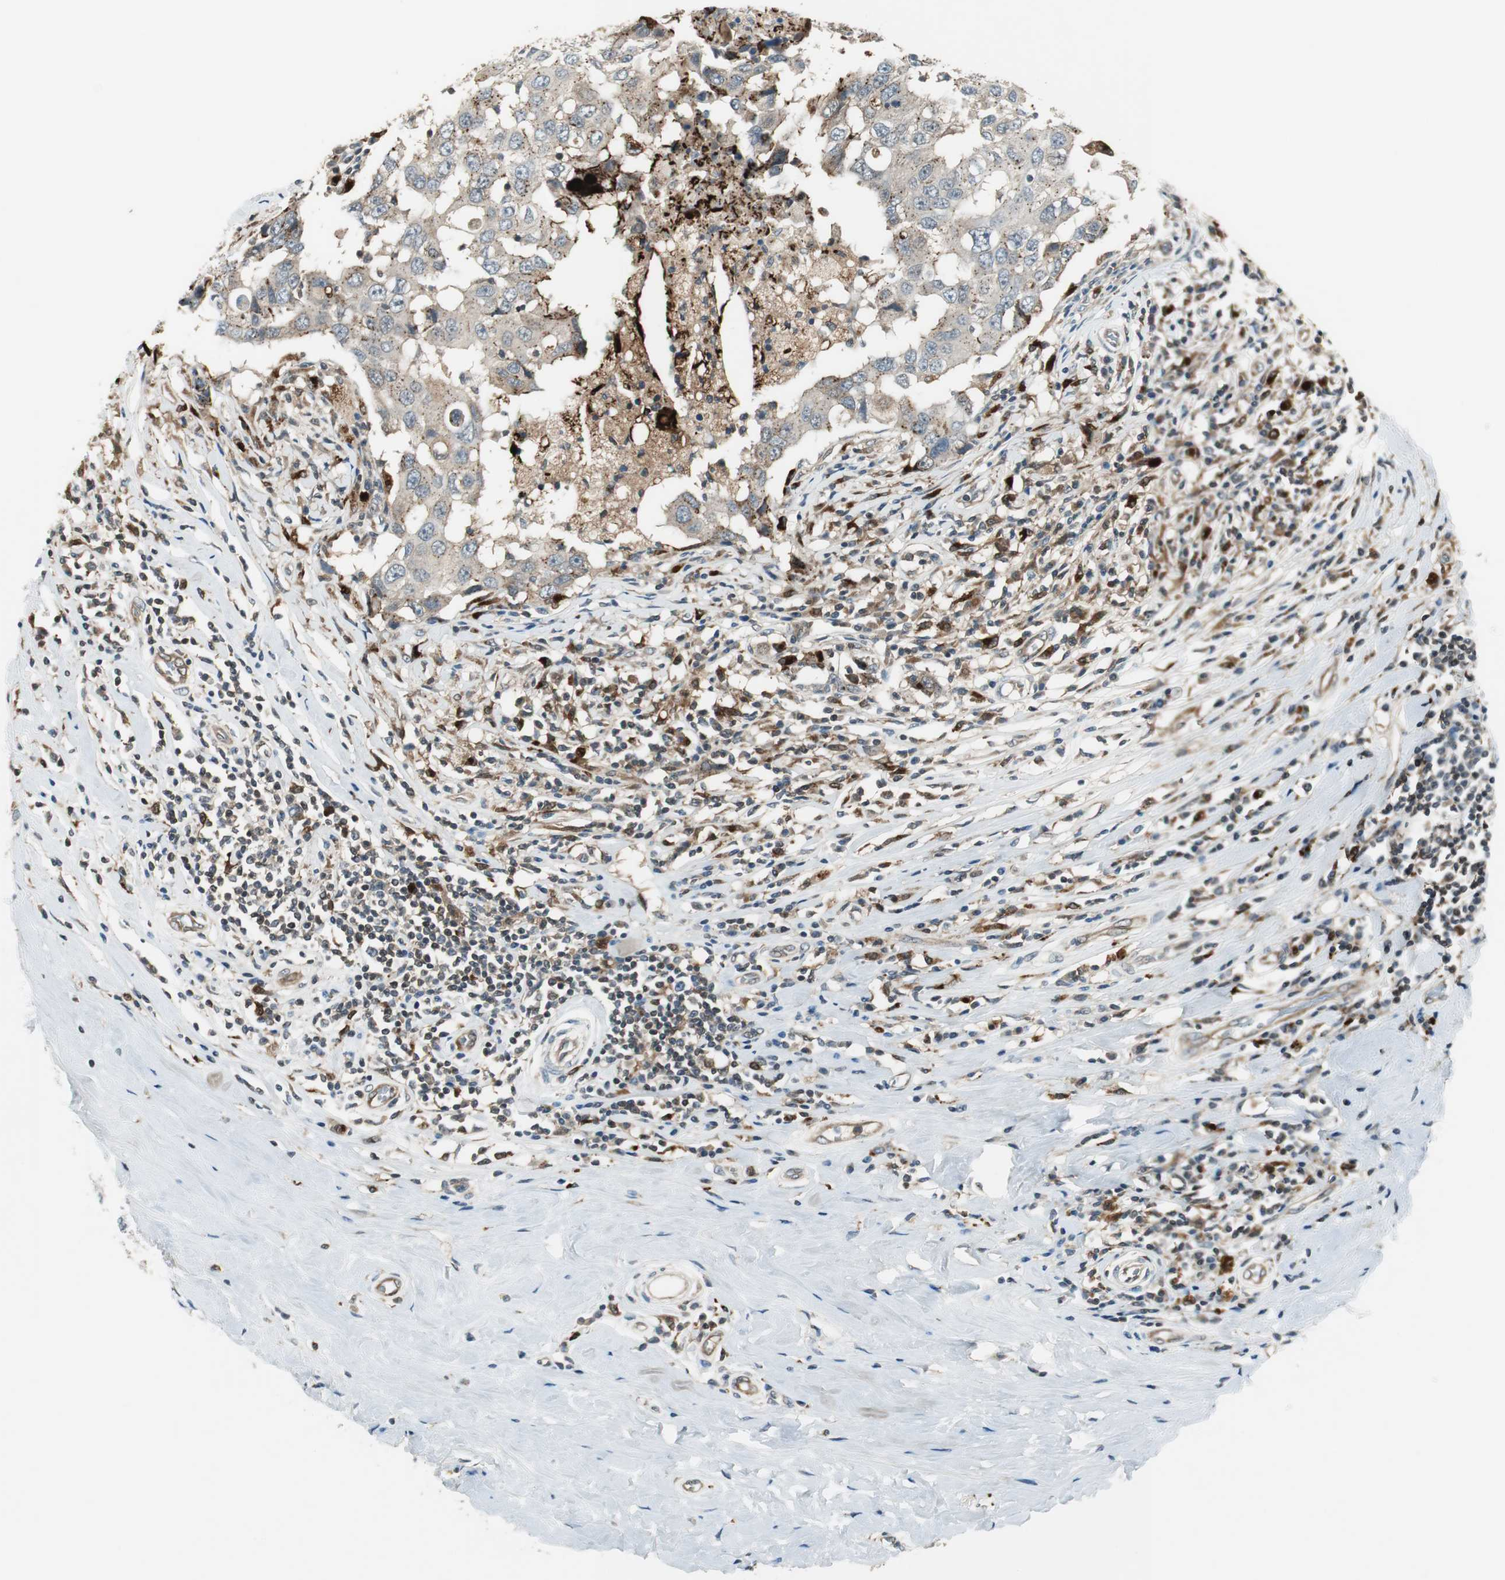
{"staining": {"intensity": "weak", "quantity": ">75%", "location": "cytoplasmic/membranous"}, "tissue": "breast cancer", "cell_type": "Tumor cells", "image_type": "cancer", "snomed": [{"axis": "morphology", "description": "Duct carcinoma"}, {"axis": "topography", "description": "Breast"}], "caption": "Protein expression analysis of breast cancer (intraductal carcinoma) reveals weak cytoplasmic/membranous positivity in about >75% of tumor cells.", "gene": "NCK1", "patient": {"sex": "female", "age": 27}}